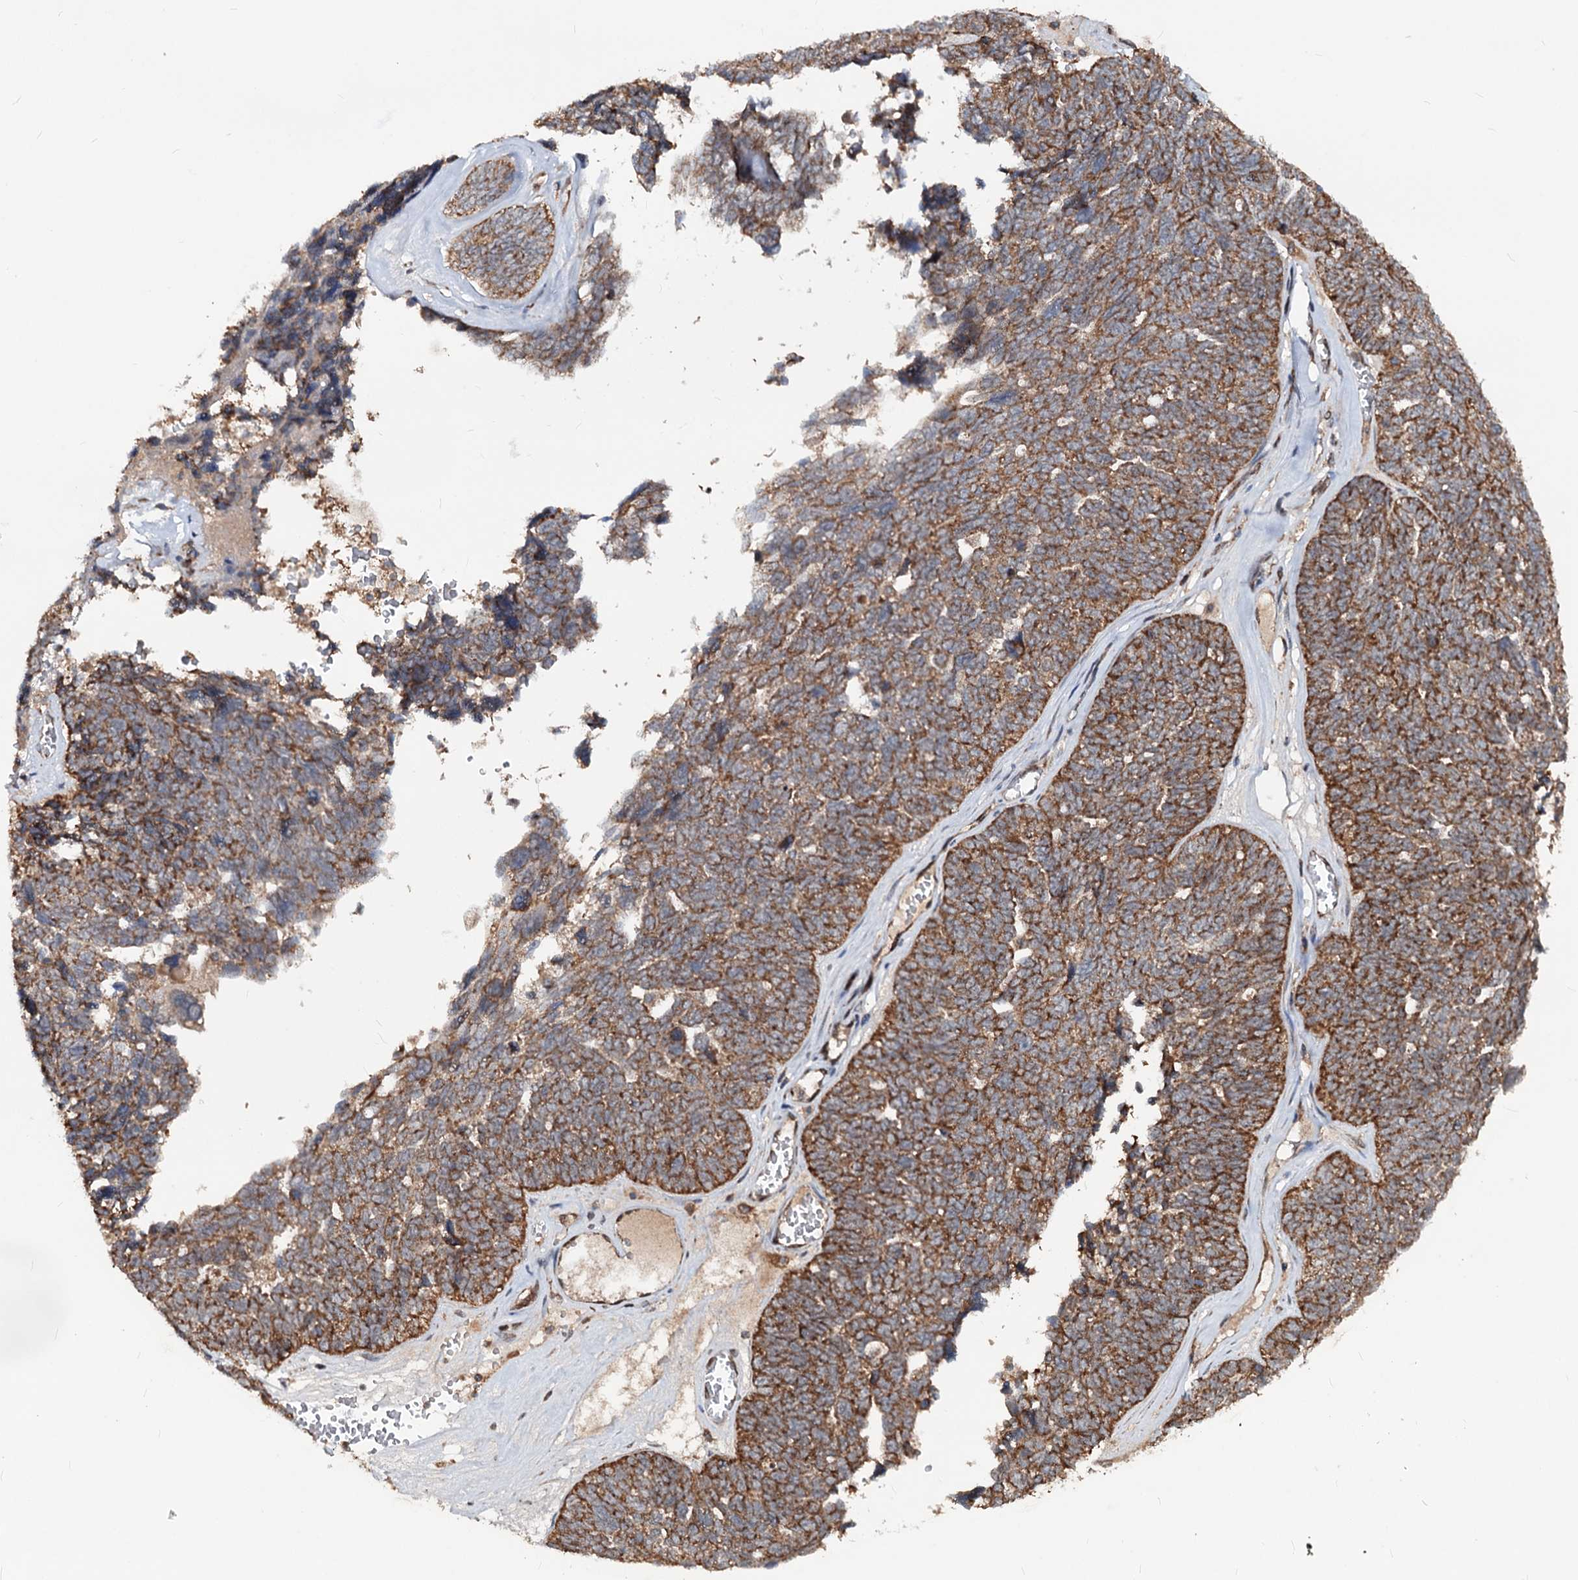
{"staining": {"intensity": "moderate", "quantity": ">75%", "location": "cytoplasmic/membranous"}, "tissue": "ovarian cancer", "cell_type": "Tumor cells", "image_type": "cancer", "snomed": [{"axis": "morphology", "description": "Cystadenocarcinoma, serous, NOS"}, {"axis": "topography", "description": "Ovary"}], "caption": "Immunohistochemistry (IHC) (DAB (3,3'-diaminobenzidine)) staining of ovarian cancer shows moderate cytoplasmic/membranous protein positivity in approximately >75% of tumor cells.", "gene": "CEP76", "patient": {"sex": "female", "age": 79}}